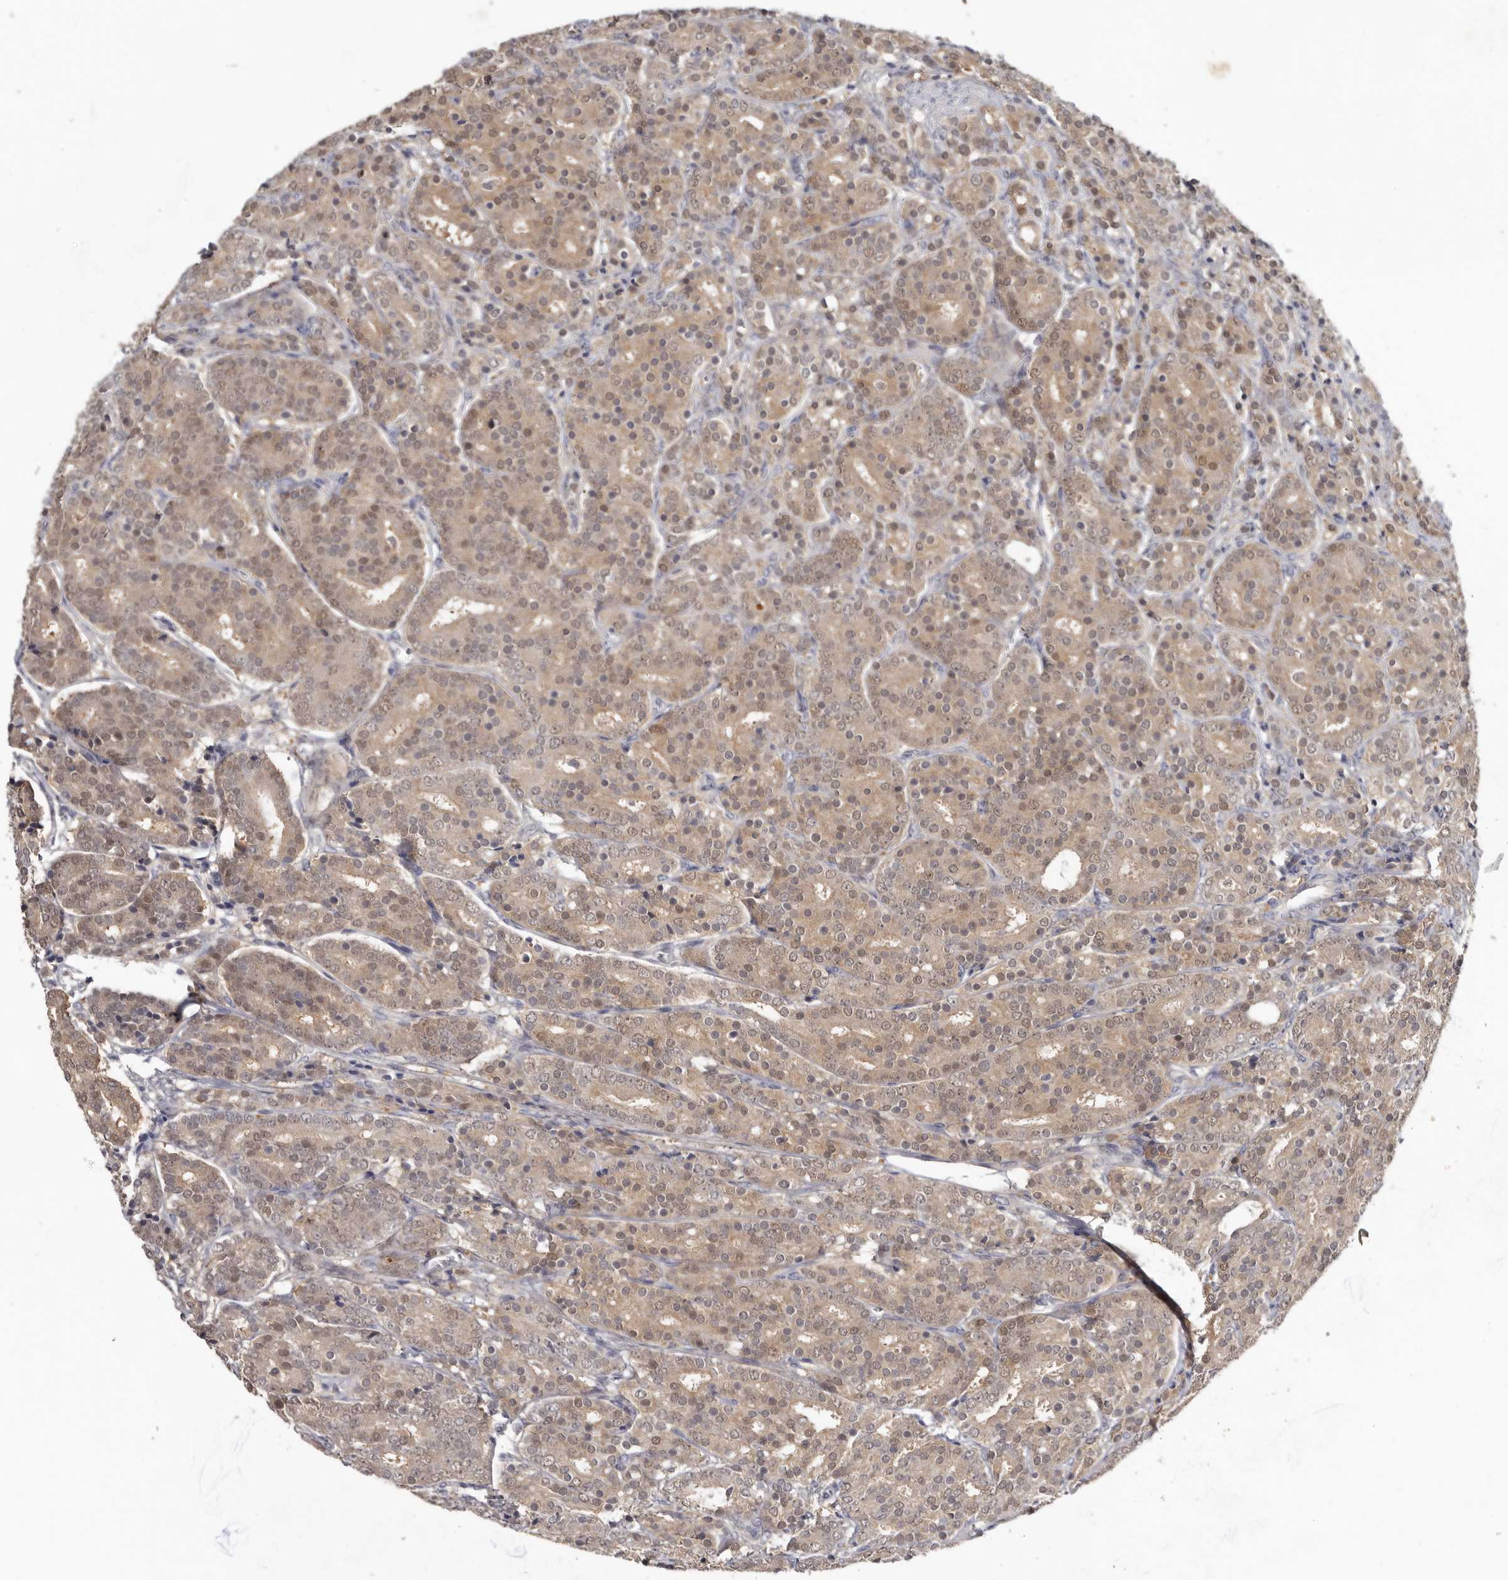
{"staining": {"intensity": "moderate", "quantity": ">75%", "location": "cytoplasmic/membranous,nuclear"}, "tissue": "prostate cancer", "cell_type": "Tumor cells", "image_type": "cancer", "snomed": [{"axis": "morphology", "description": "Adenocarcinoma, High grade"}, {"axis": "topography", "description": "Prostate"}], "caption": "Prostate cancer was stained to show a protein in brown. There is medium levels of moderate cytoplasmic/membranous and nuclear staining in about >75% of tumor cells. (Brightfield microscopy of DAB IHC at high magnification).", "gene": "RBKS", "patient": {"sex": "male", "age": 62}}